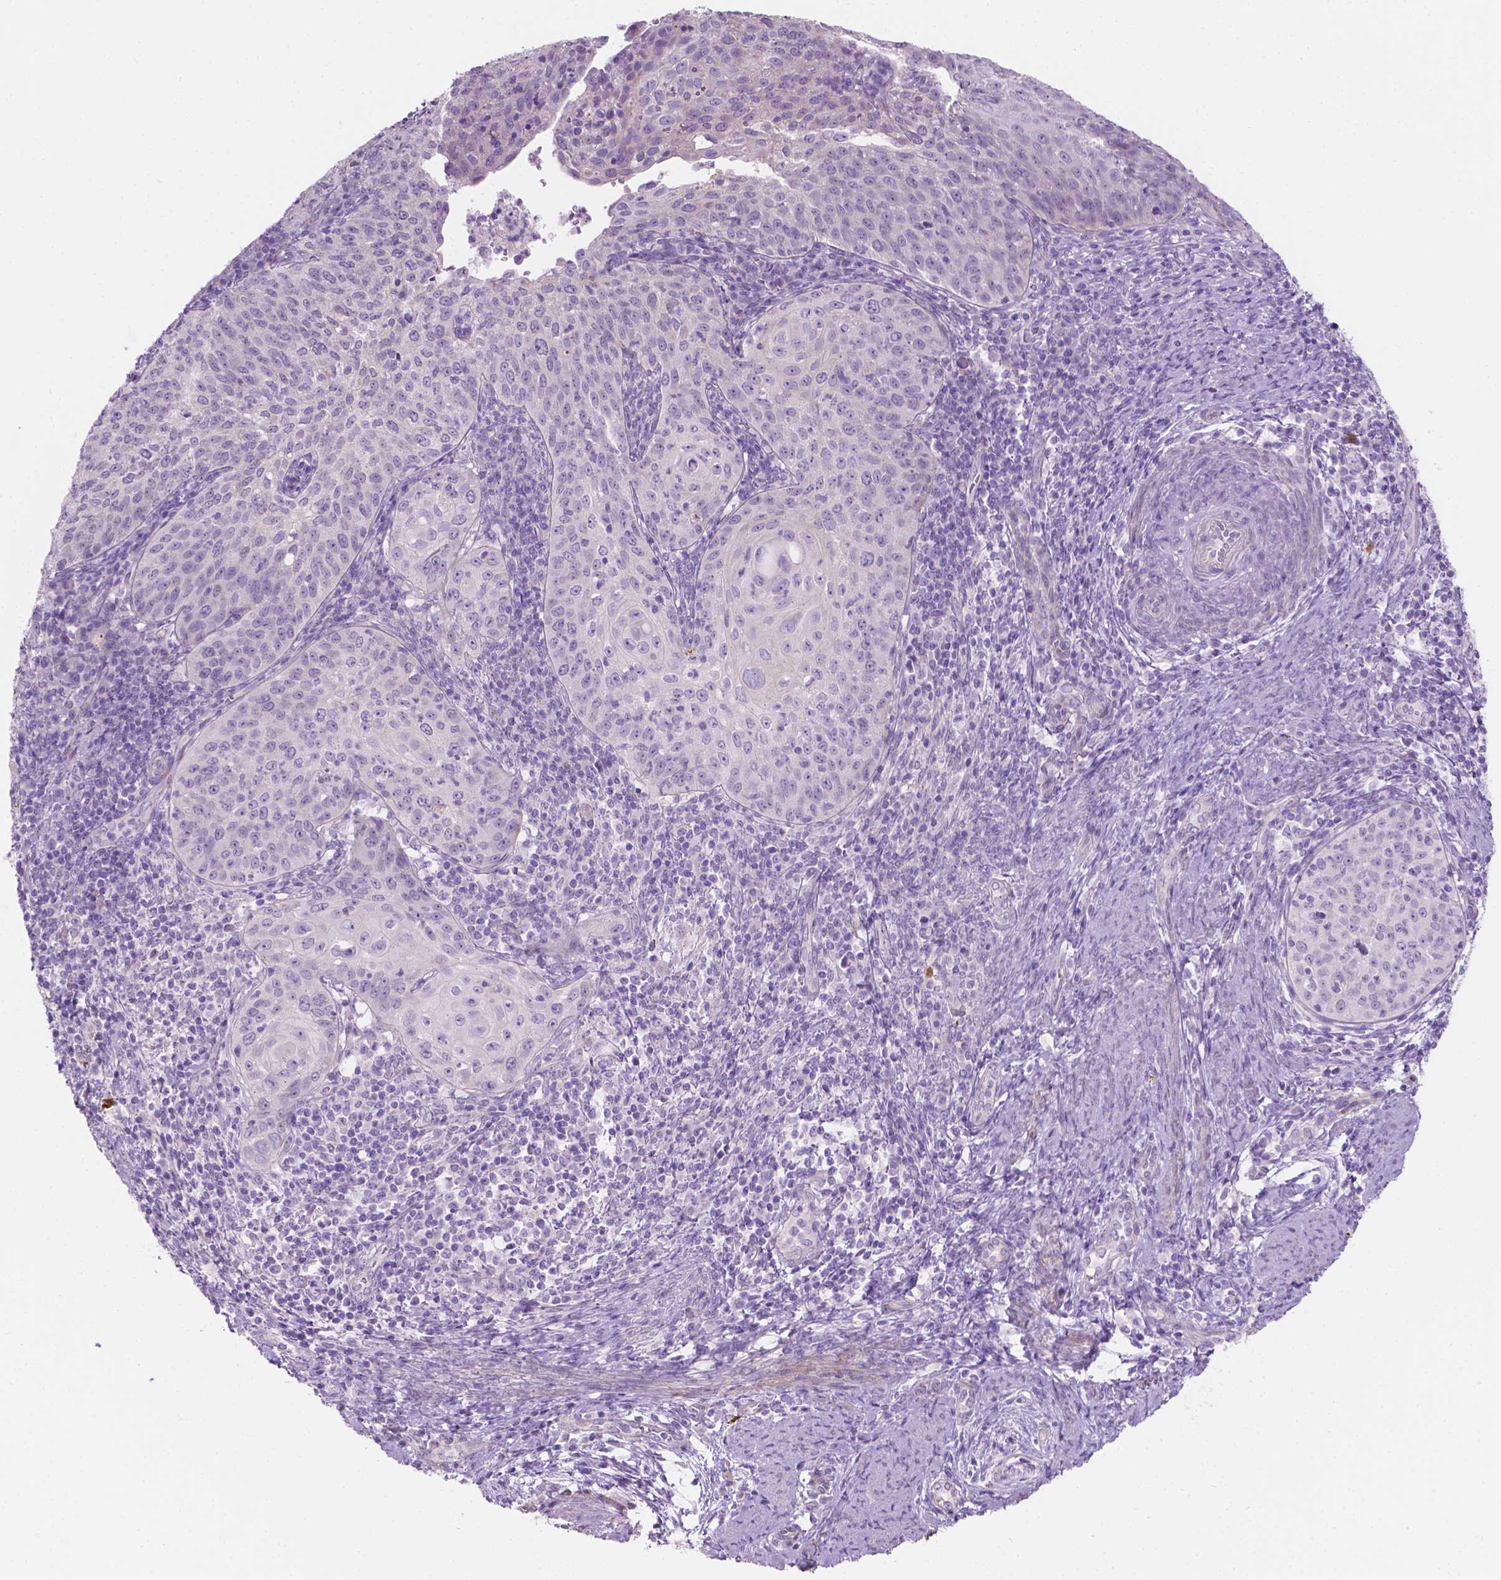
{"staining": {"intensity": "negative", "quantity": "none", "location": "none"}, "tissue": "cervical cancer", "cell_type": "Tumor cells", "image_type": "cancer", "snomed": [{"axis": "morphology", "description": "Squamous cell carcinoma, NOS"}, {"axis": "topography", "description": "Cervix"}], "caption": "IHC of human cervical cancer (squamous cell carcinoma) reveals no expression in tumor cells.", "gene": "NOS1AP", "patient": {"sex": "female", "age": 30}}